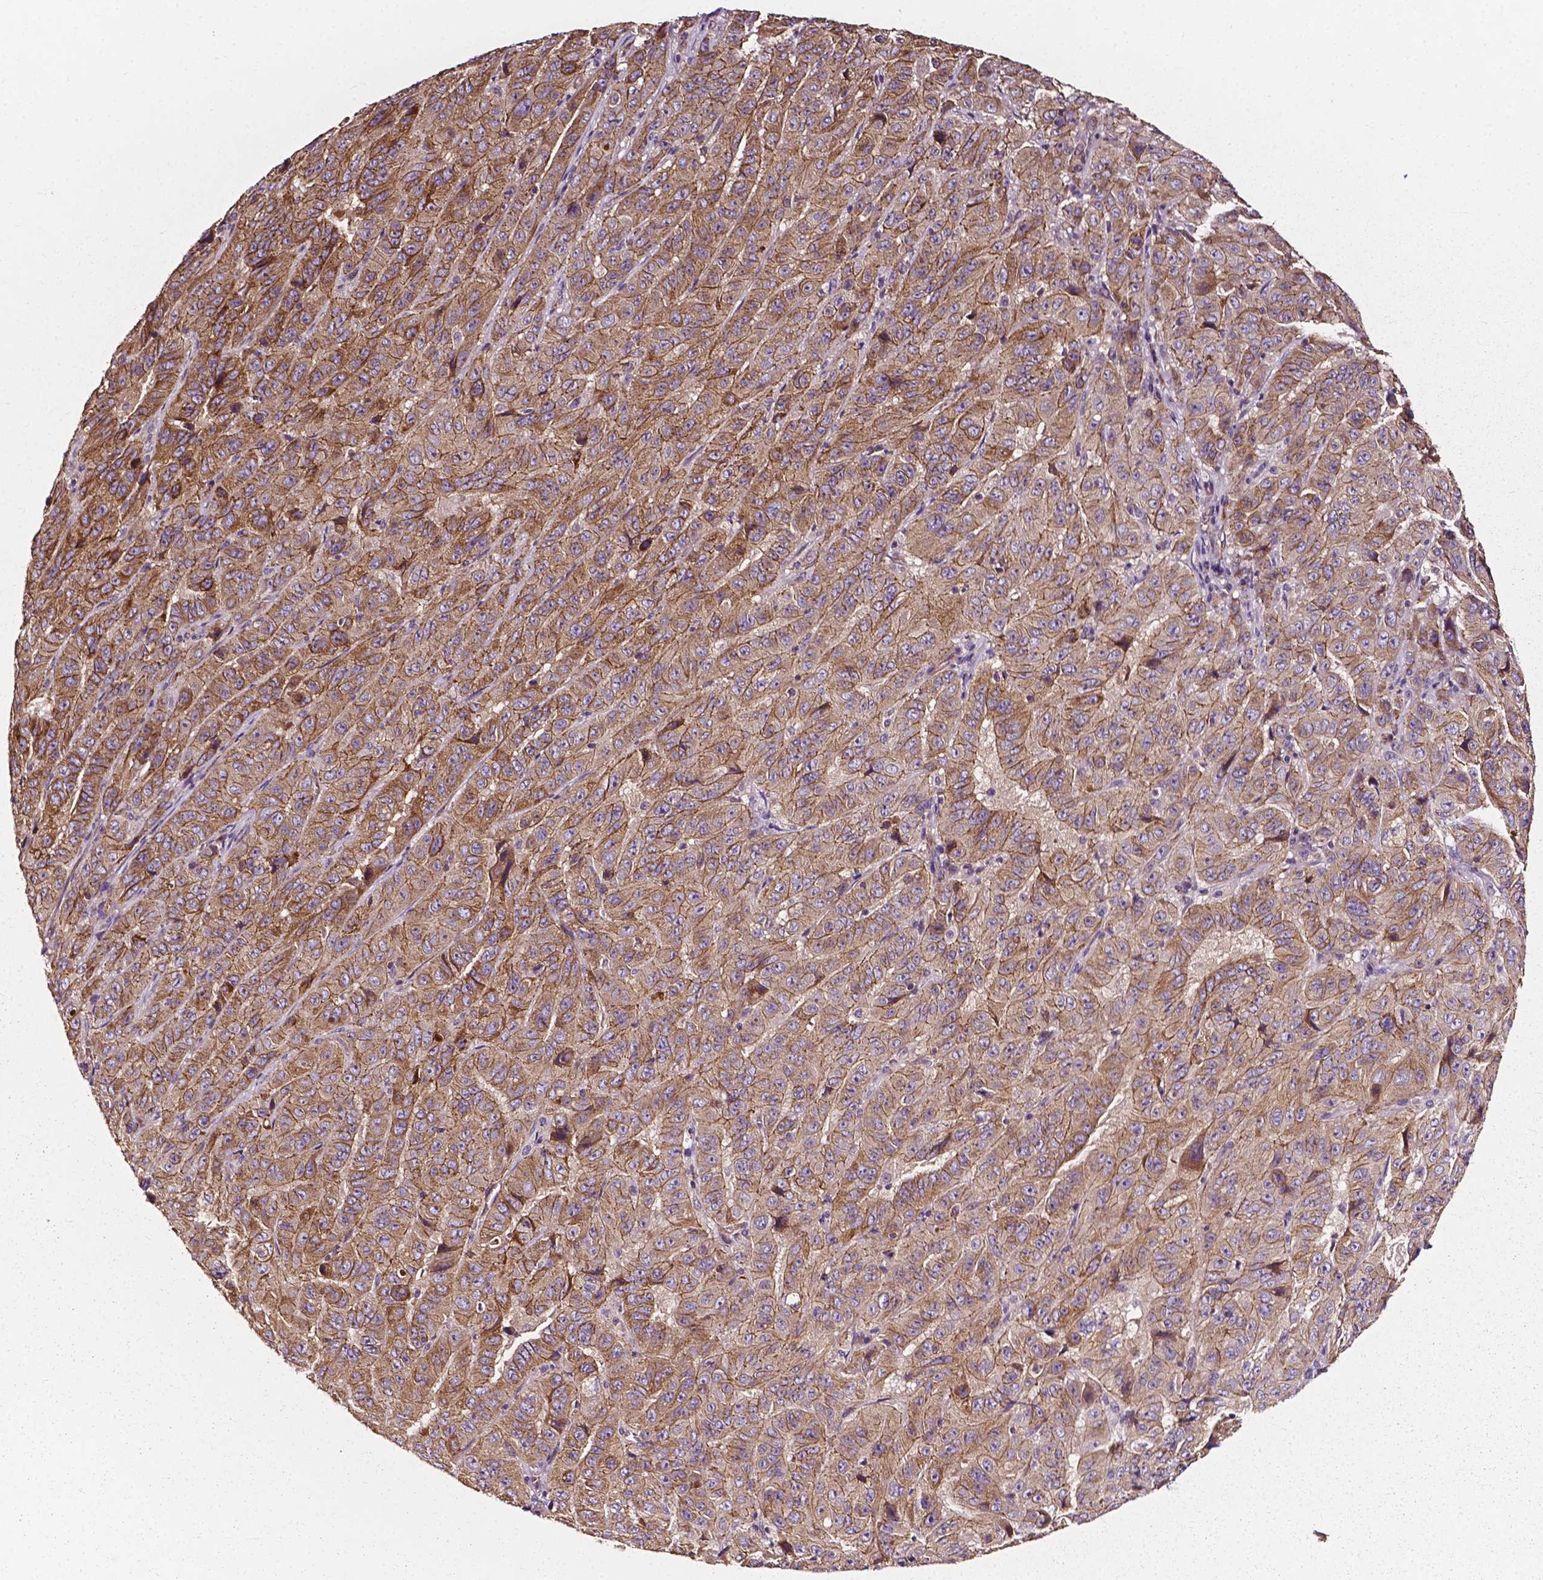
{"staining": {"intensity": "moderate", "quantity": ">75%", "location": "cytoplasmic/membranous"}, "tissue": "pancreatic cancer", "cell_type": "Tumor cells", "image_type": "cancer", "snomed": [{"axis": "morphology", "description": "Adenocarcinoma, NOS"}, {"axis": "topography", "description": "Pancreas"}], "caption": "An image of adenocarcinoma (pancreatic) stained for a protein displays moderate cytoplasmic/membranous brown staining in tumor cells.", "gene": "ATG16L1", "patient": {"sex": "male", "age": 63}}